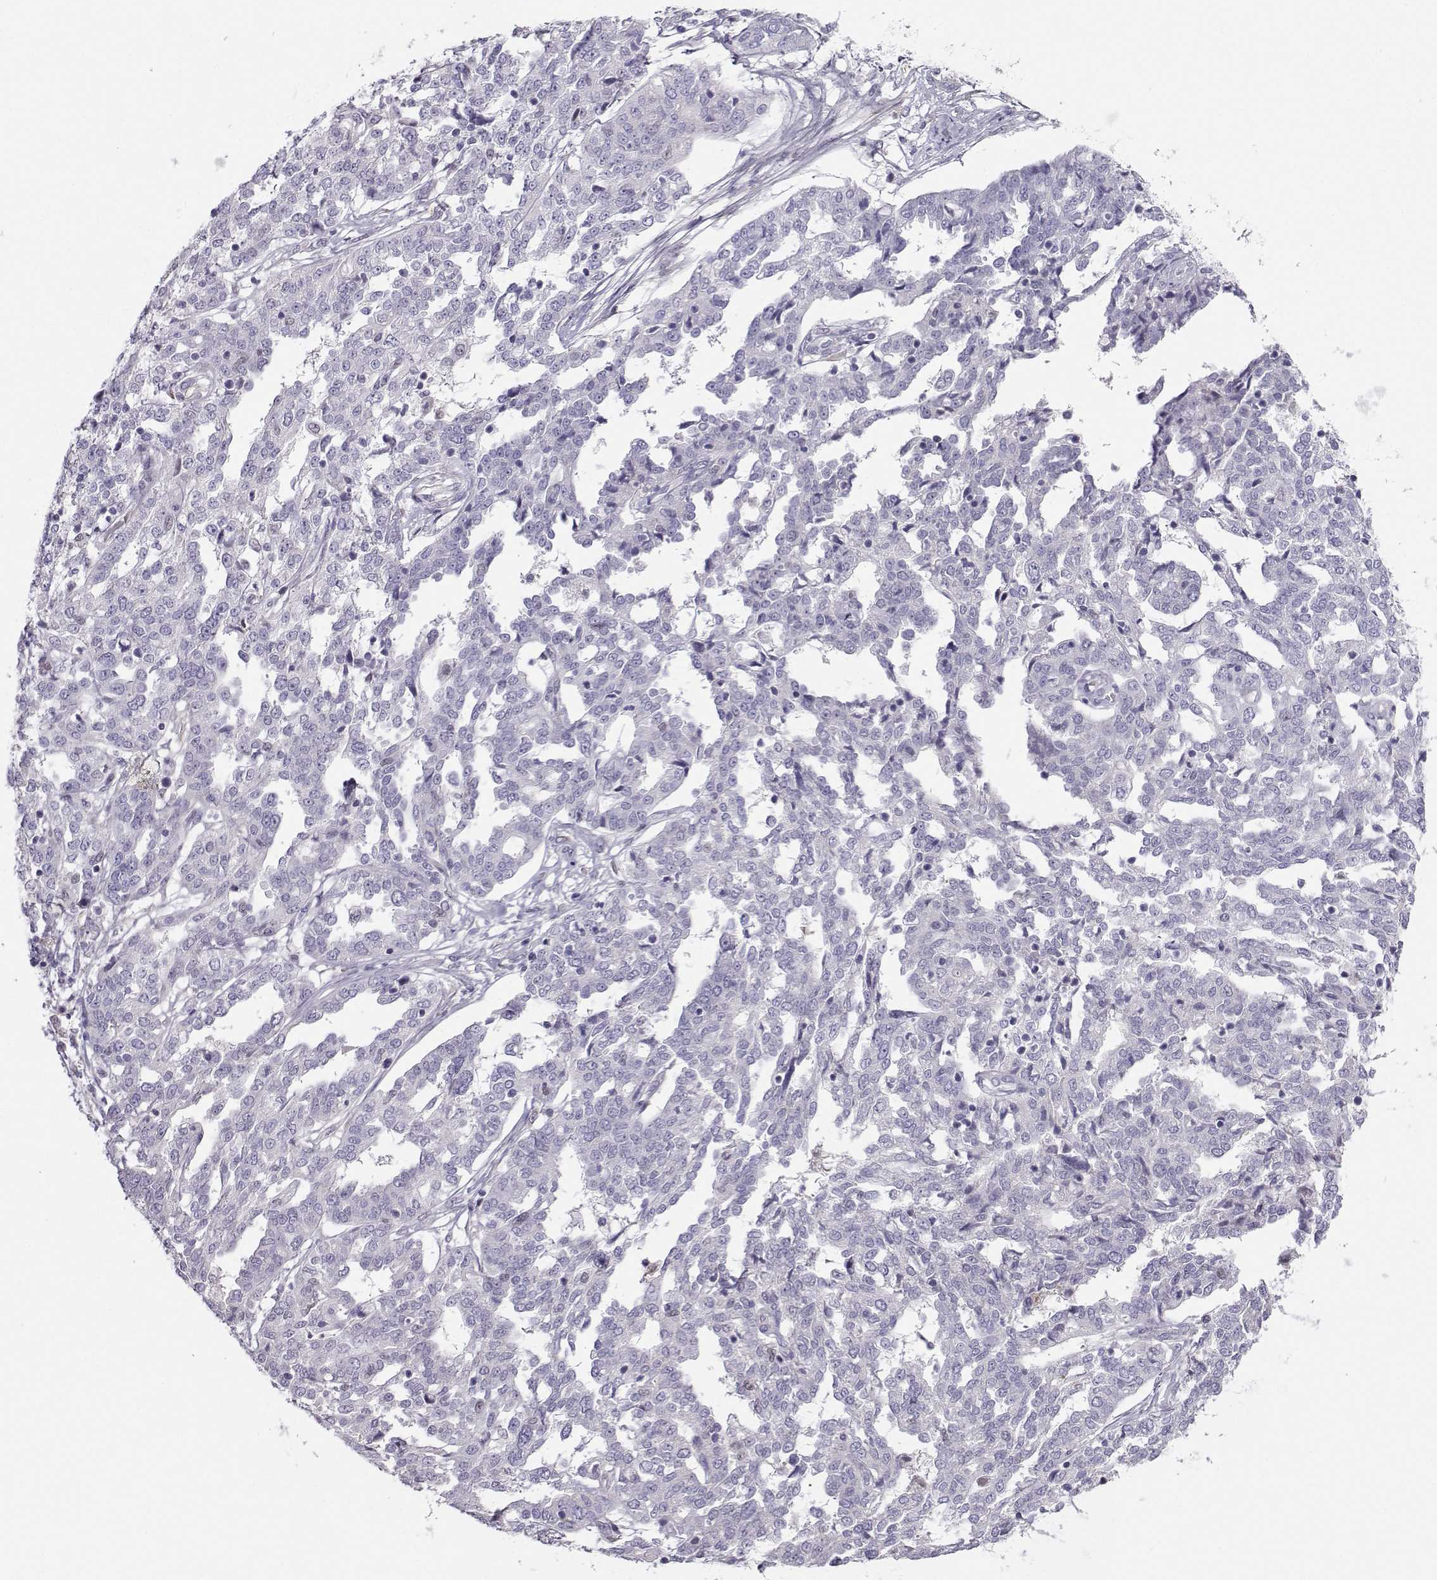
{"staining": {"intensity": "negative", "quantity": "none", "location": "none"}, "tissue": "ovarian cancer", "cell_type": "Tumor cells", "image_type": "cancer", "snomed": [{"axis": "morphology", "description": "Cystadenocarcinoma, serous, NOS"}, {"axis": "topography", "description": "Ovary"}], "caption": "A photomicrograph of ovarian serous cystadenocarcinoma stained for a protein exhibits no brown staining in tumor cells. Brightfield microscopy of IHC stained with DAB (brown) and hematoxylin (blue), captured at high magnification.", "gene": "DCLK3", "patient": {"sex": "female", "age": 67}}